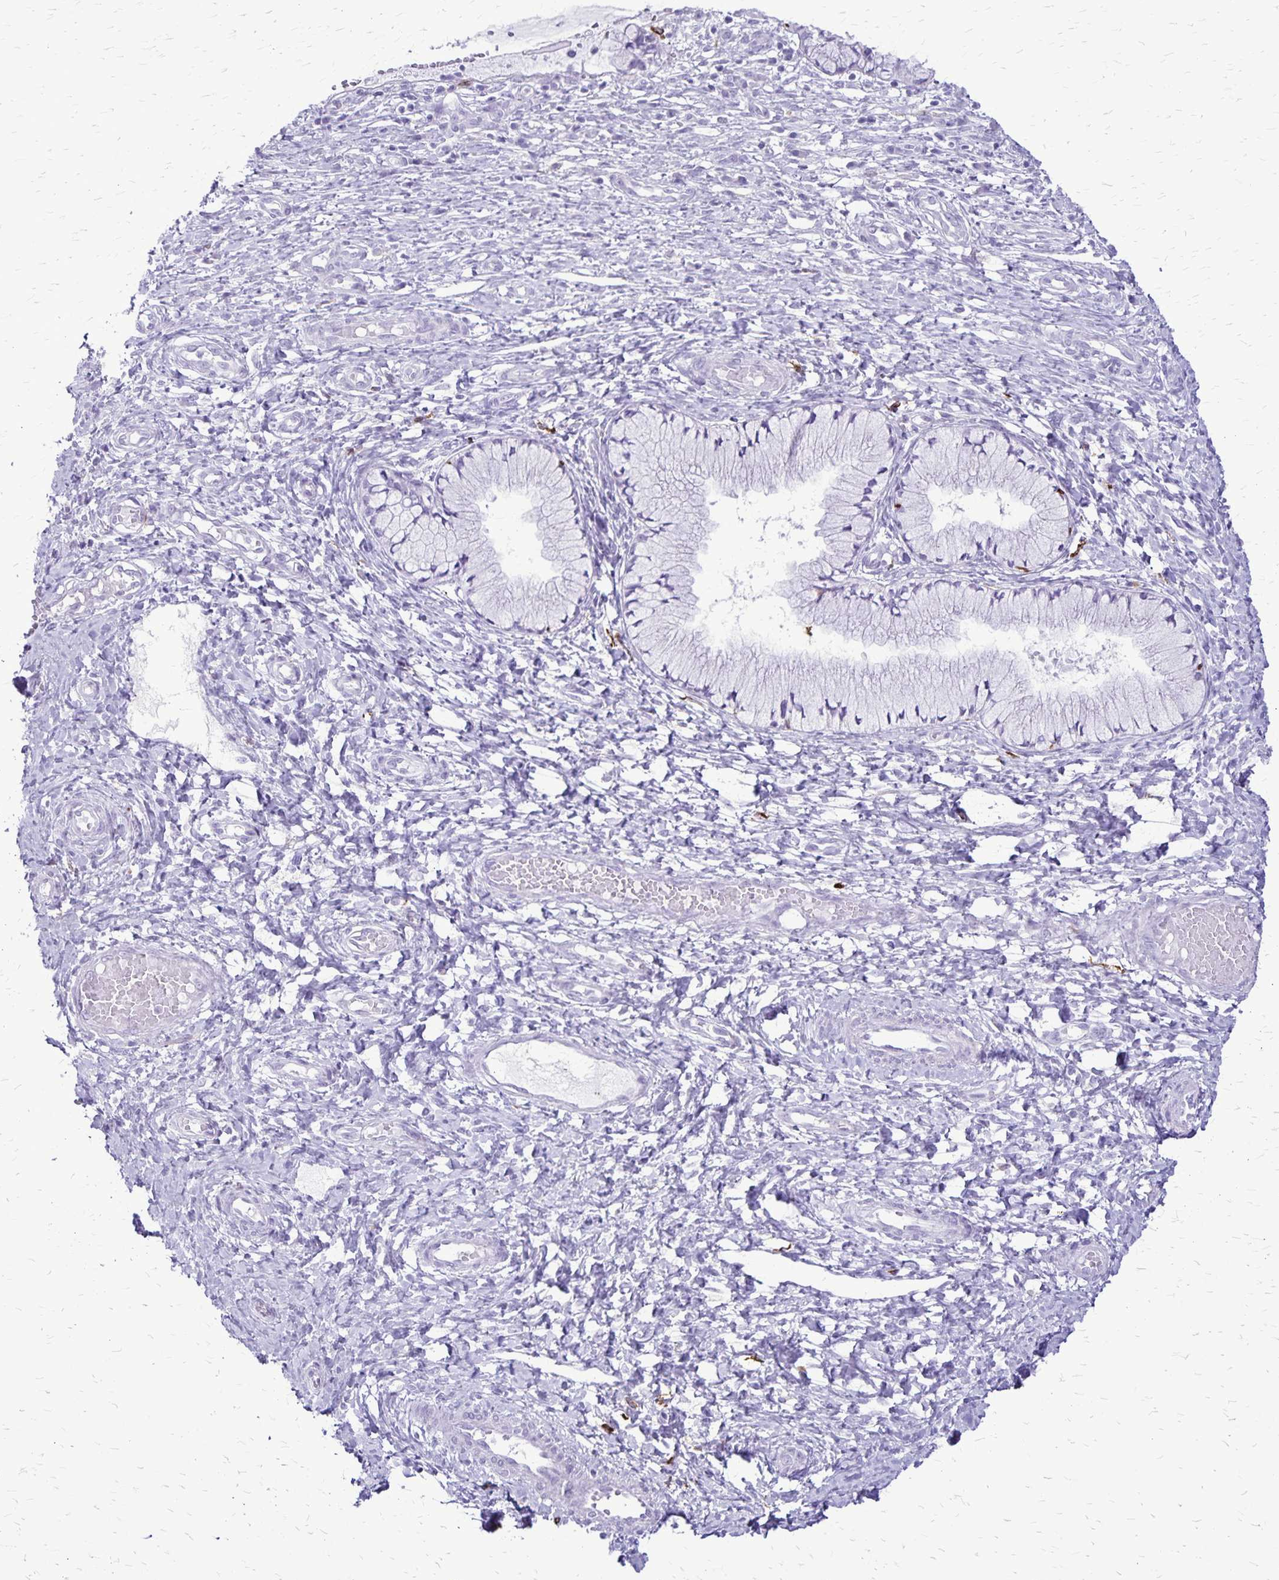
{"staining": {"intensity": "strong", "quantity": "<25%", "location": "cytoplasmic/membranous"}, "tissue": "cervix", "cell_type": "Glandular cells", "image_type": "normal", "snomed": [{"axis": "morphology", "description": "Normal tissue, NOS"}, {"axis": "topography", "description": "Cervix"}], "caption": "Cervix stained for a protein (brown) reveals strong cytoplasmic/membranous positive positivity in approximately <25% of glandular cells.", "gene": "RTN1", "patient": {"sex": "female", "age": 37}}